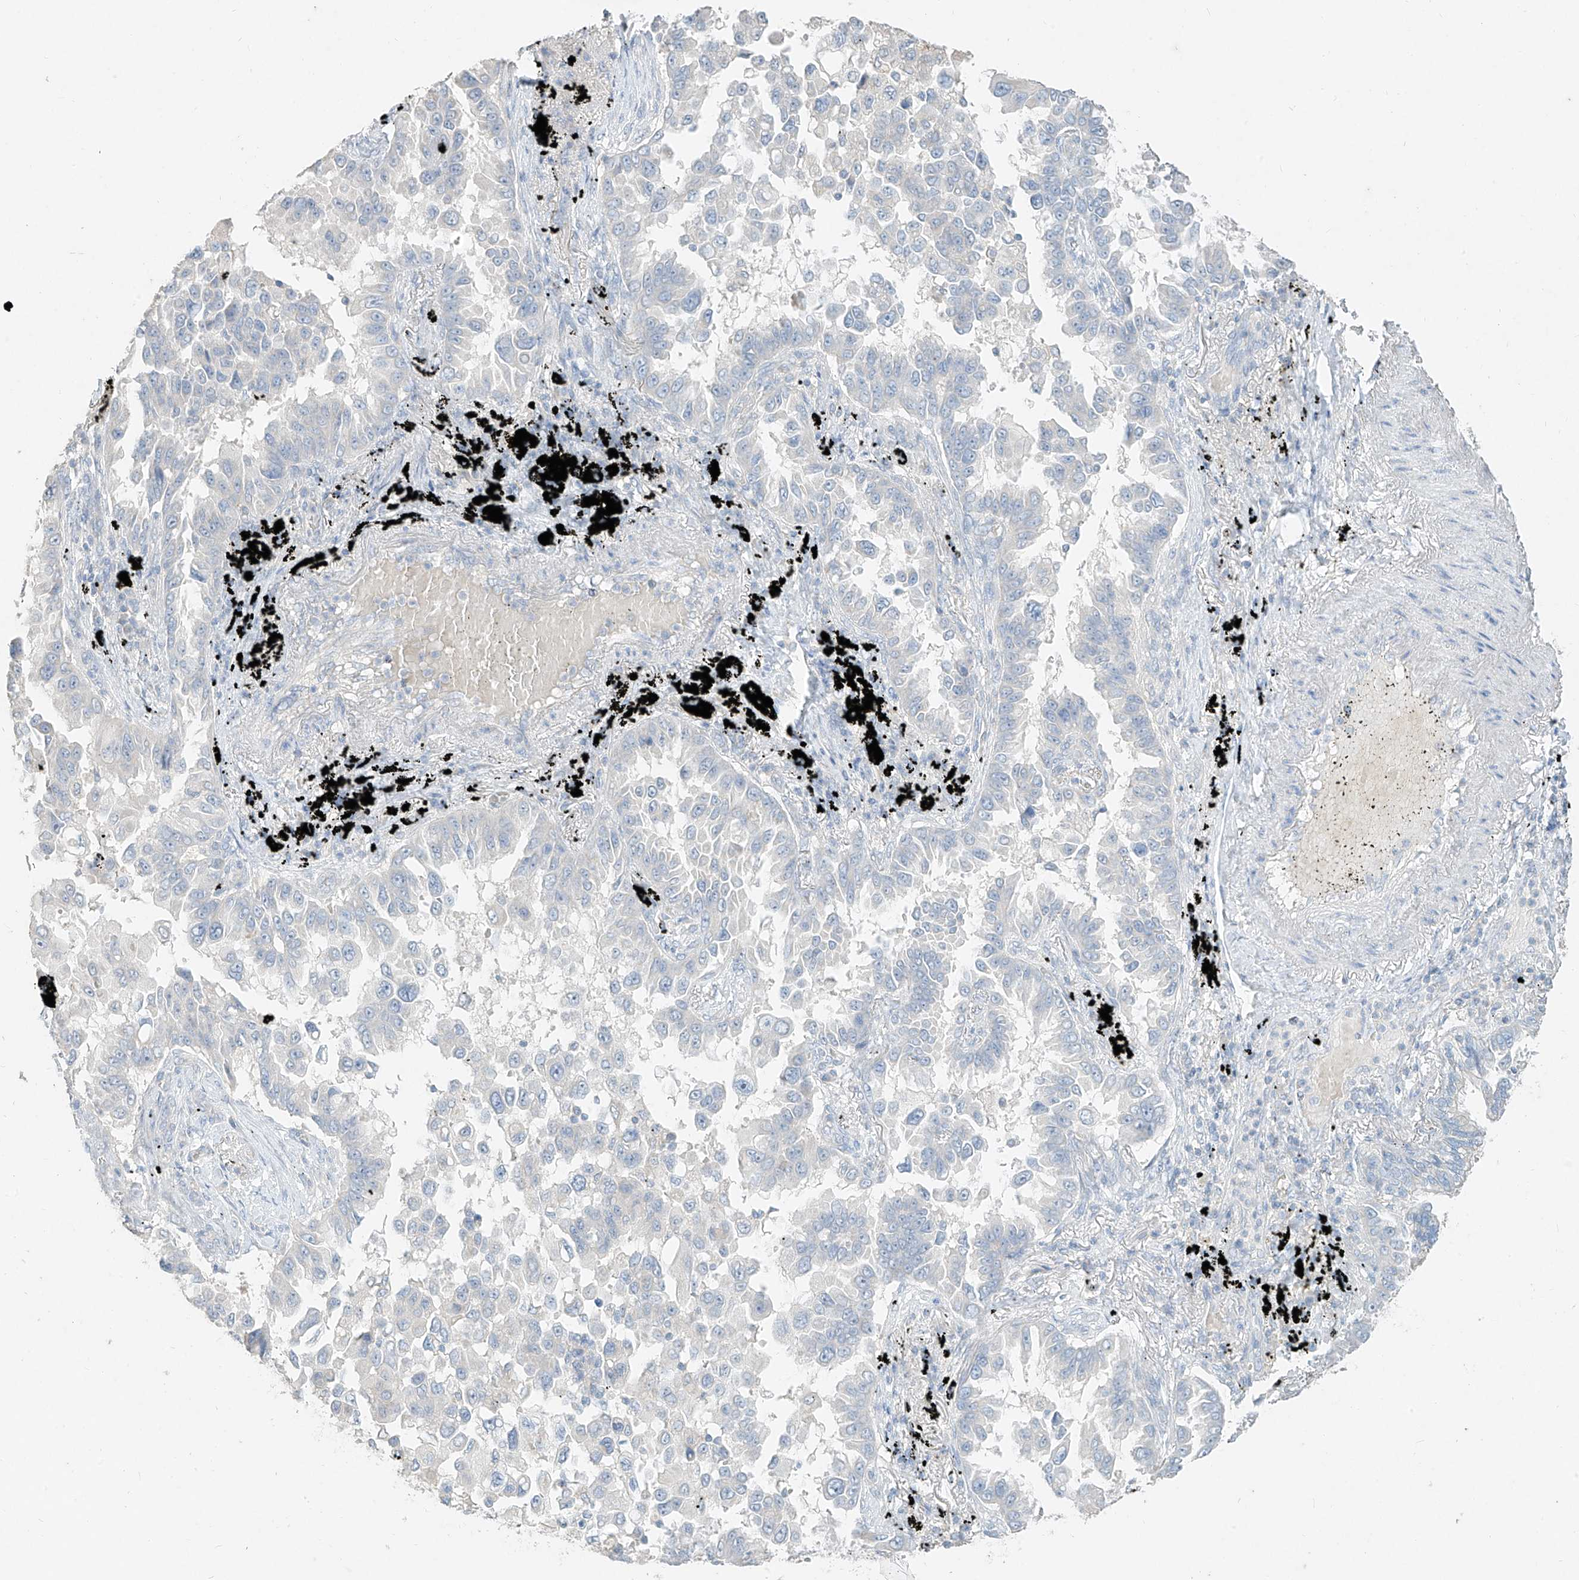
{"staining": {"intensity": "negative", "quantity": "none", "location": "none"}, "tissue": "lung cancer", "cell_type": "Tumor cells", "image_type": "cancer", "snomed": [{"axis": "morphology", "description": "Adenocarcinoma, NOS"}, {"axis": "topography", "description": "Lung"}], "caption": "DAB (3,3'-diaminobenzidine) immunohistochemical staining of human lung adenocarcinoma reveals no significant staining in tumor cells. (Brightfield microscopy of DAB (3,3'-diaminobenzidine) immunohistochemistry at high magnification).", "gene": "ZZEF1", "patient": {"sex": "female", "age": 67}}